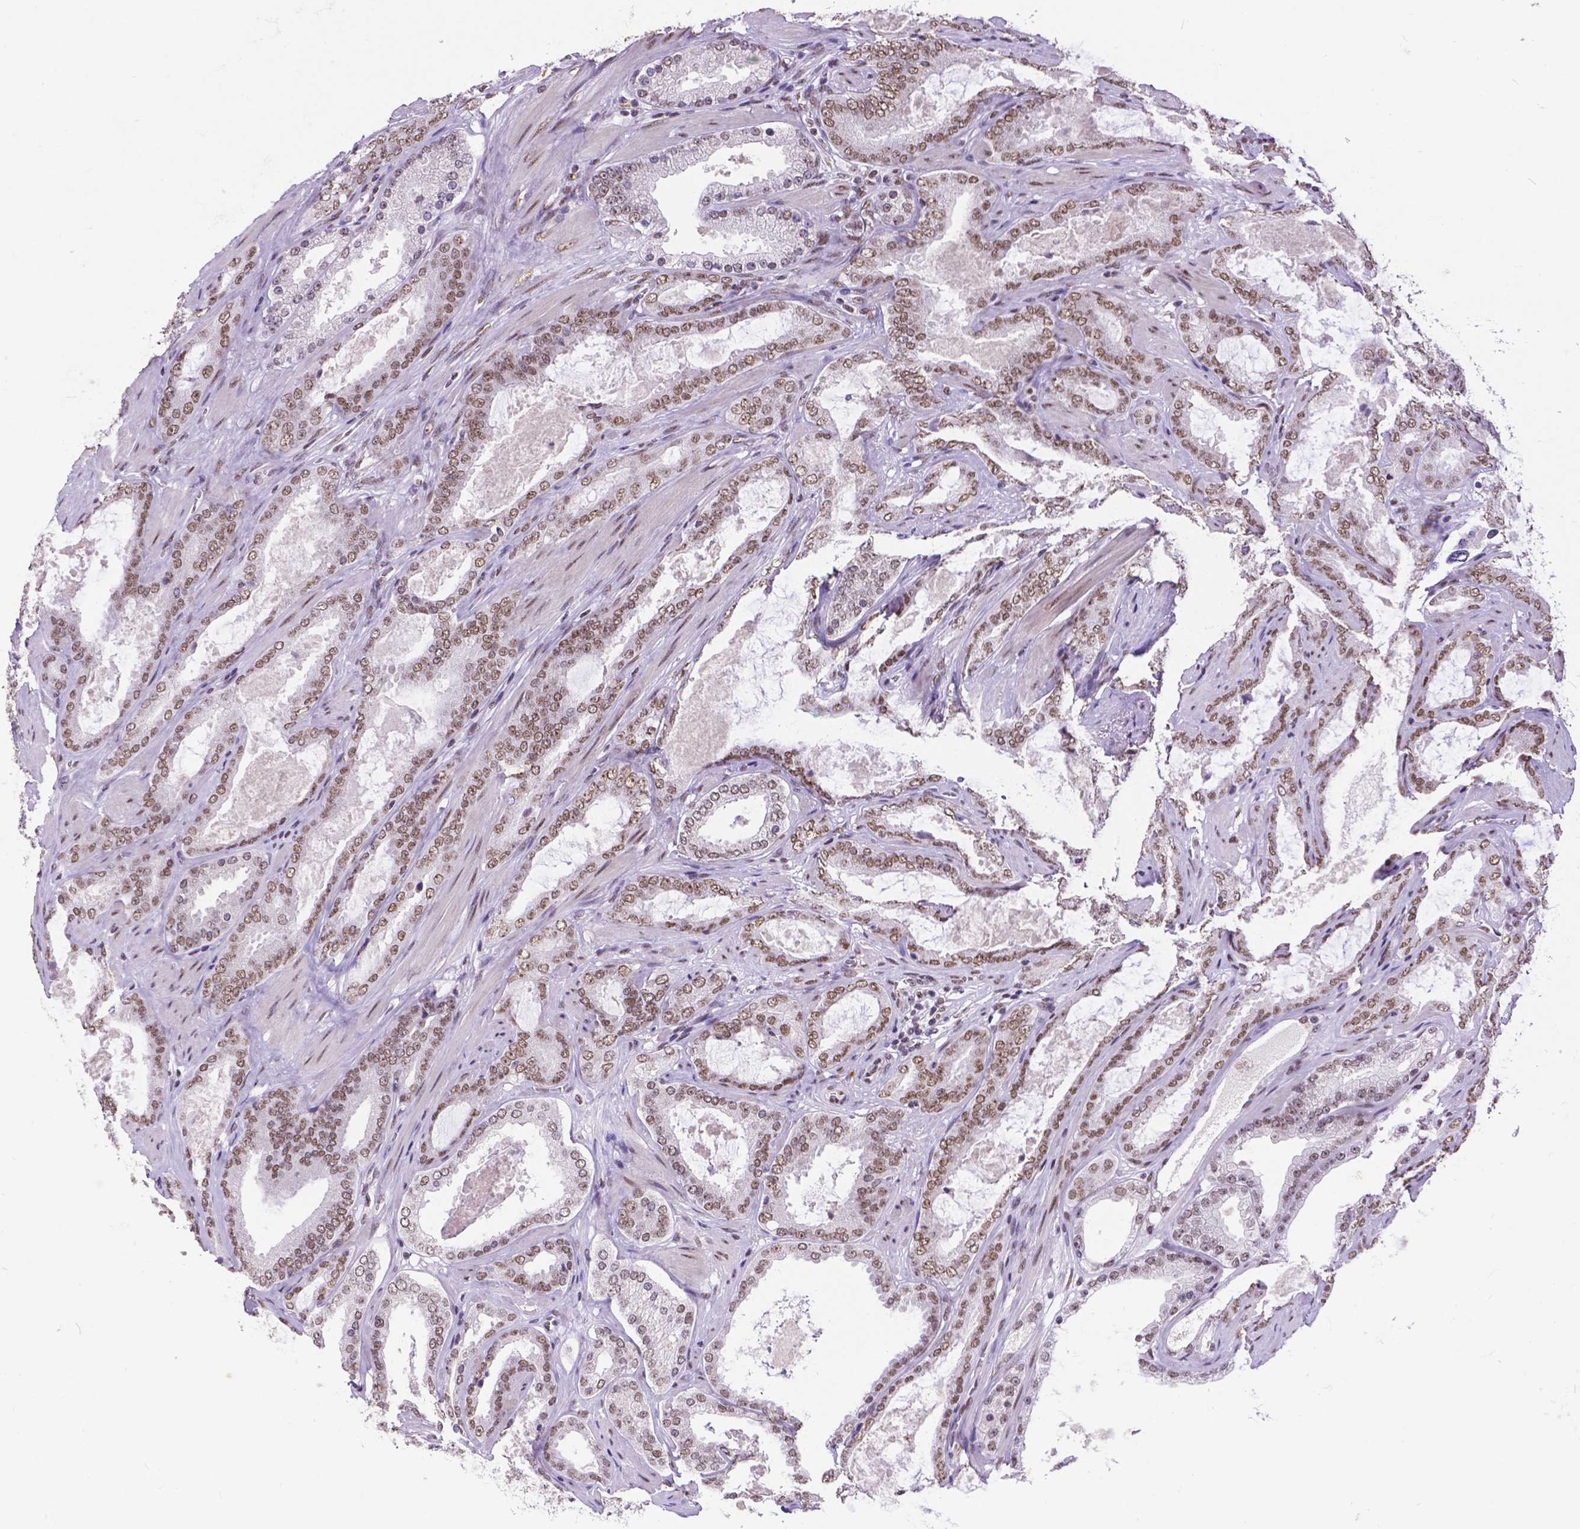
{"staining": {"intensity": "moderate", "quantity": "25%-75%", "location": "nuclear"}, "tissue": "prostate cancer", "cell_type": "Tumor cells", "image_type": "cancer", "snomed": [{"axis": "morphology", "description": "Adenocarcinoma, High grade"}, {"axis": "topography", "description": "Prostate"}], "caption": "Immunohistochemical staining of prostate adenocarcinoma (high-grade) shows medium levels of moderate nuclear protein staining in about 25%-75% of tumor cells. The staining is performed using DAB (3,3'-diaminobenzidine) brown chromogen to label protein expression. The nuclei are counter-stained blue using hematoxylin.", "gene": "ATRX", "patient": {"sex": "male", "age": 63}}